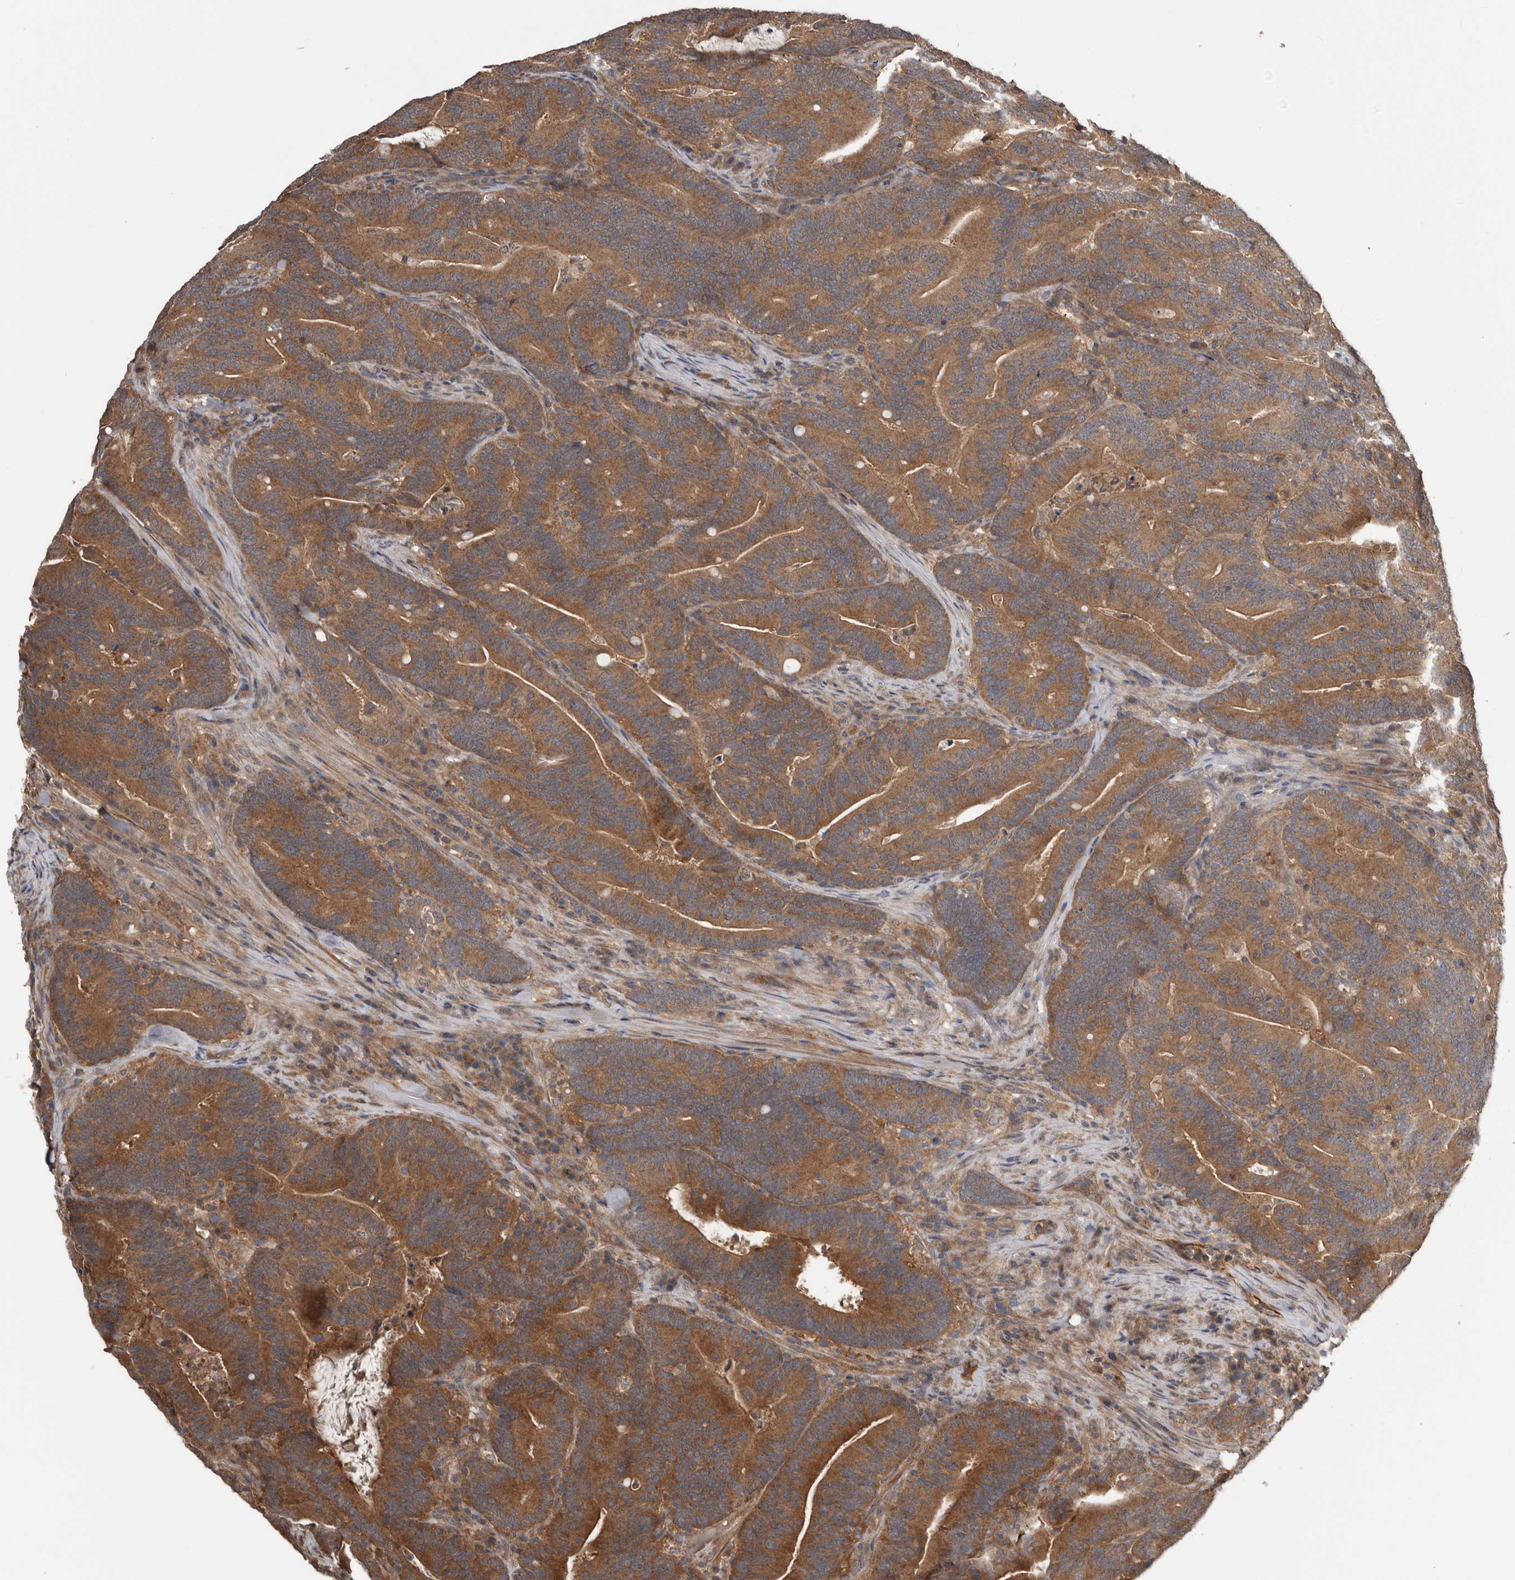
{"staining": {"intensity": "strong", "quantity": ">75%", "location": "cytoplasmic/membranous"}, "tissue": "colorectal cancer", "cell_type": "Tumor cells", "image_type": "cancer", "snomed": [{"axis": "morphology", "description": "Adenocarcinoma, NOS"}, {"axis": "topography", "description": "Colon"}], "caption": "The image shows staining of adenocarcinoma (colorectal), revealing strong cytoplasmic/membranous protein positivity (brown color) within tumor cells. The protein of interest is shown in brown color, while the nuclei are stained blue.", "gene": "DNAJB4", "patient": {"sex": "female", "age": 66}}